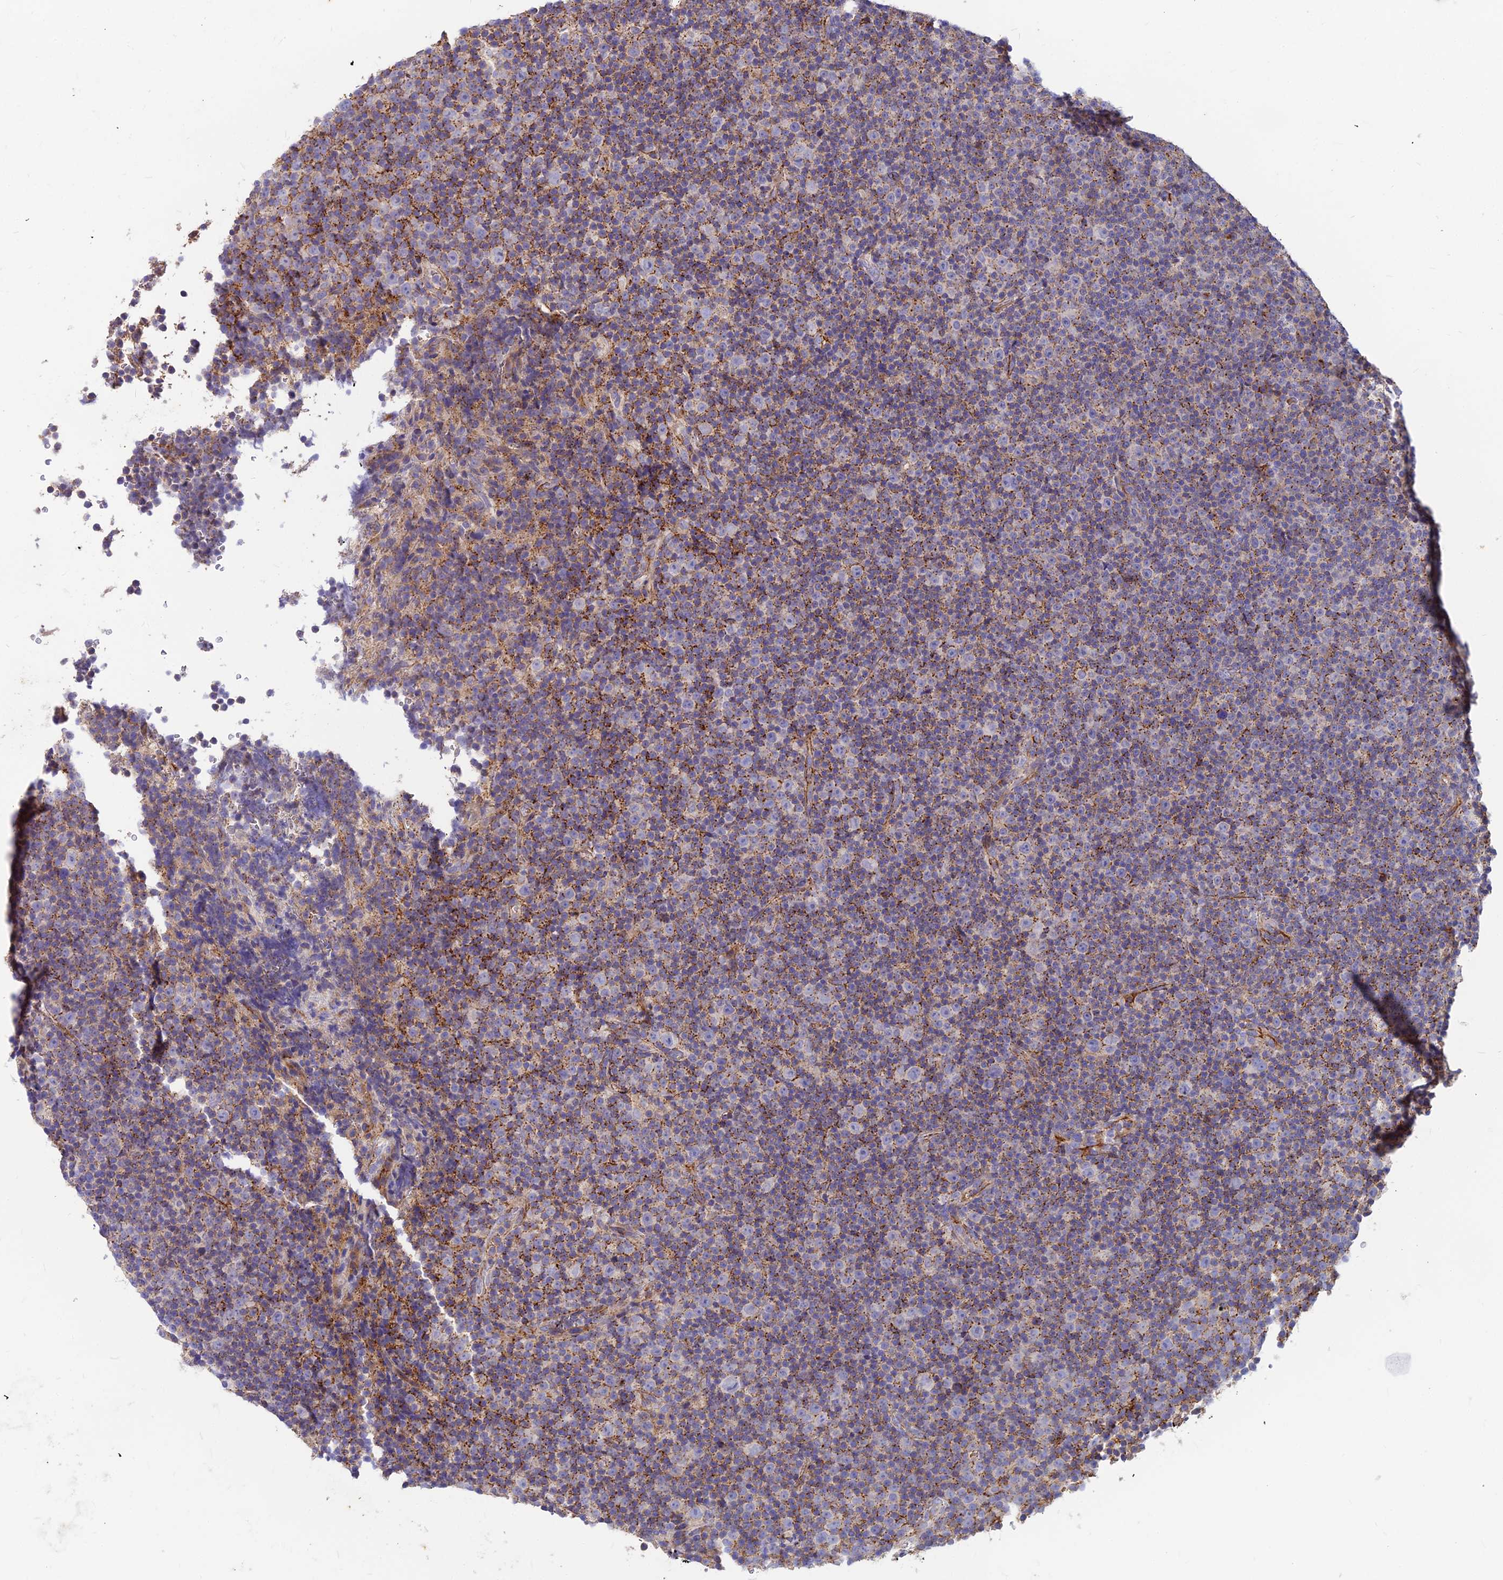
{"staining": {"intensity": "negative", "quantity": "none", "location": "none"}, "tissue": "lymphoma", "cell_type": "Tumor cells", "image_type": "cancer", "snomed": [{"axis": "morphology", "description": "Malignant lymphoma, non-Hodgkin's type, Low grade"}, {"axis": "topography", "description": "Lymph node"}], "caption": "Tumor cells are negative for protein expression in human lymphoma. The staining is performed using DAB brown chromogen with nuclei counter-stained in using hematoxylin.", "gene": "ASPHD1", "patient": {"sex": "female", "age": 67}}